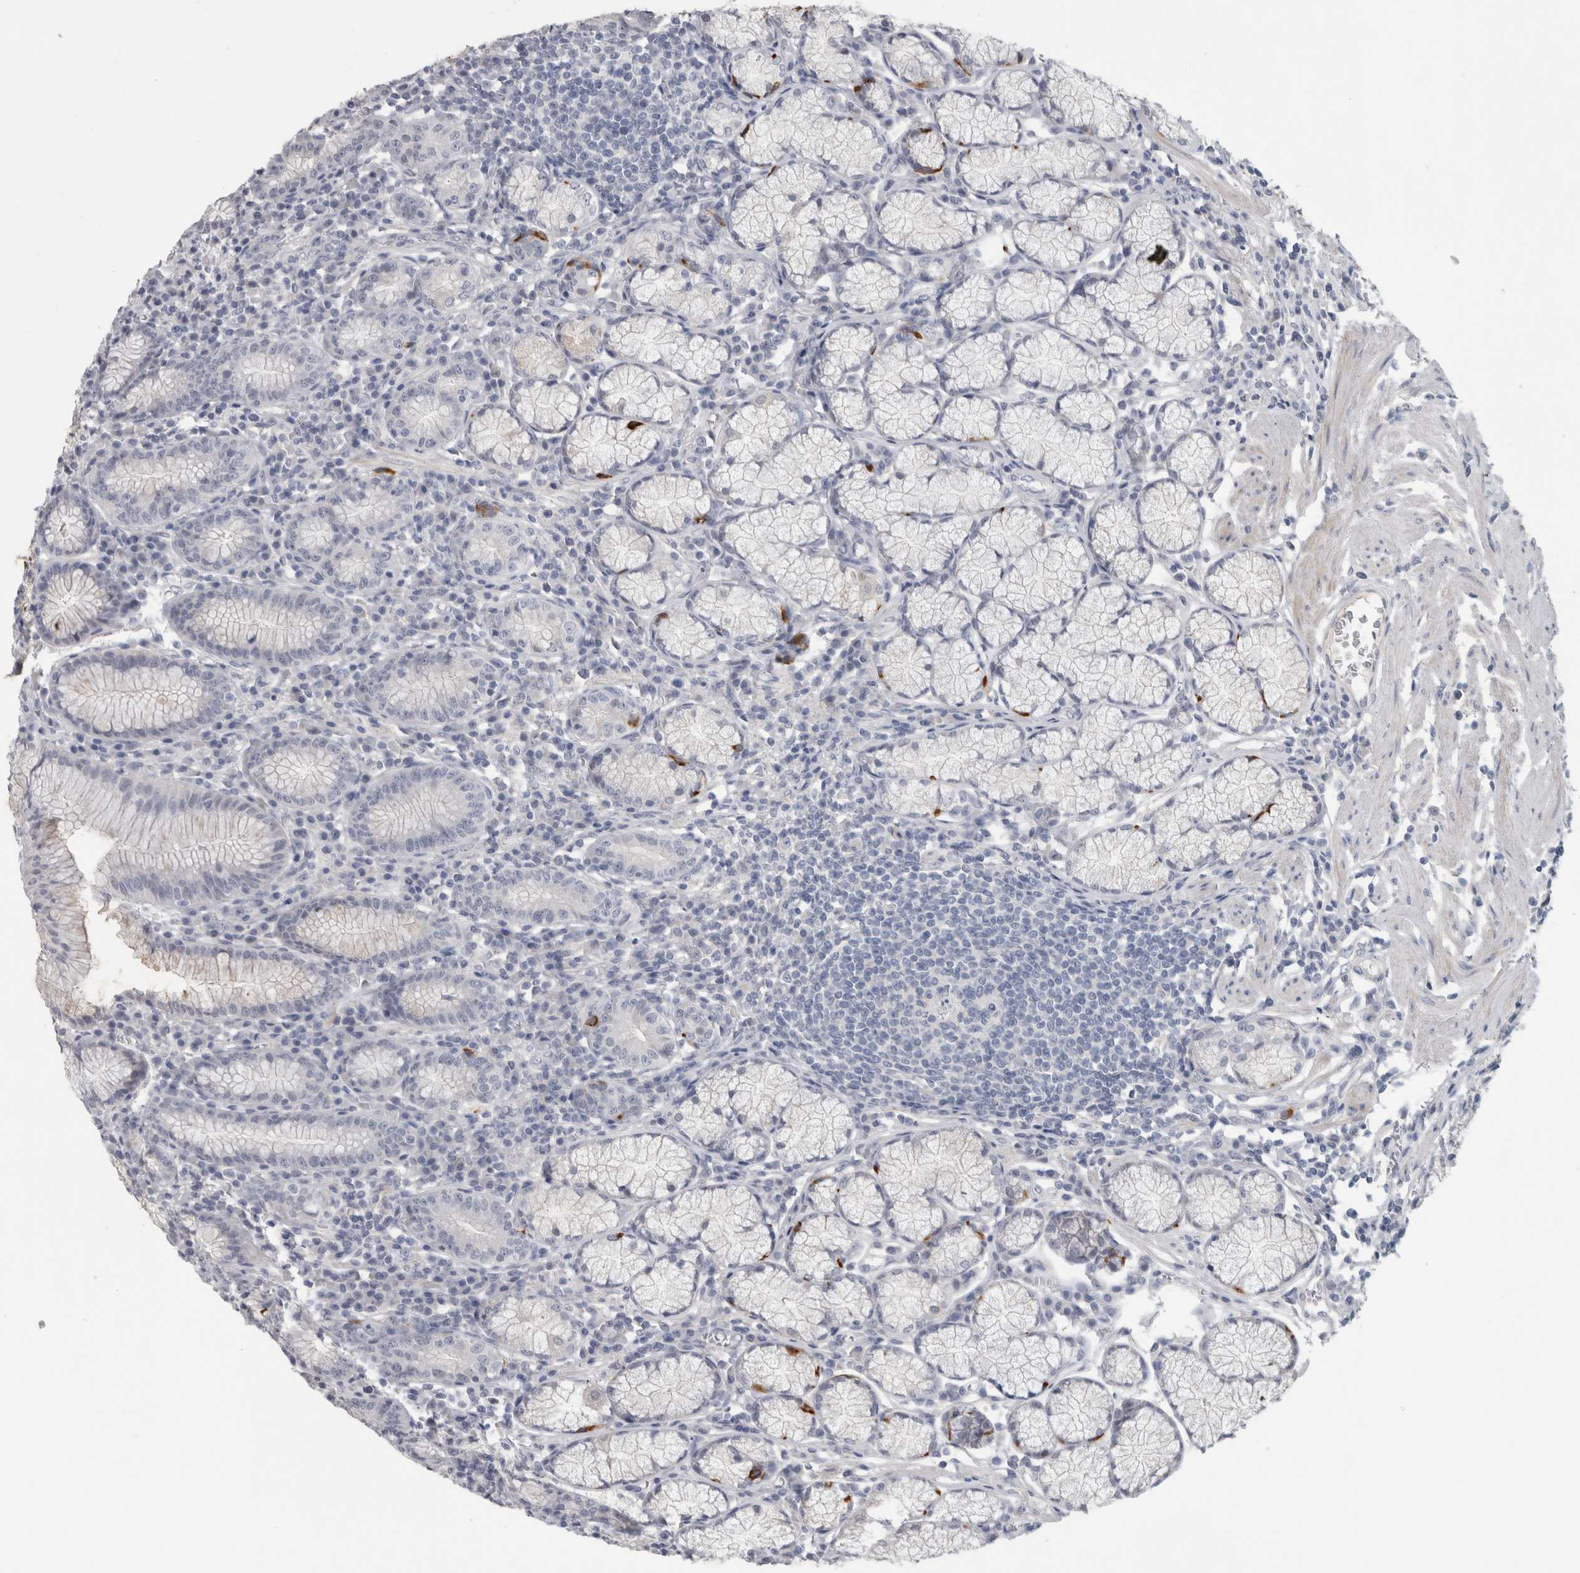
{"staining": {"intensity": "weak", "quantity": "<25%", "location": "cytoplasmic/membranous"}, "tissue": "stomach", "cell_type": "Glandular cells", "image_type": "normal", "snomed": [{"axis": "morphology", "description": "Normal tissue, NOS"}, {"axis": "topography", "description": "Stomach"}], "caption": "Protein analysis of benign stomach displays no significant staining in glandular cells.", "gene": "ADAM2", "patient": {"sex": "male", "age": 55}}